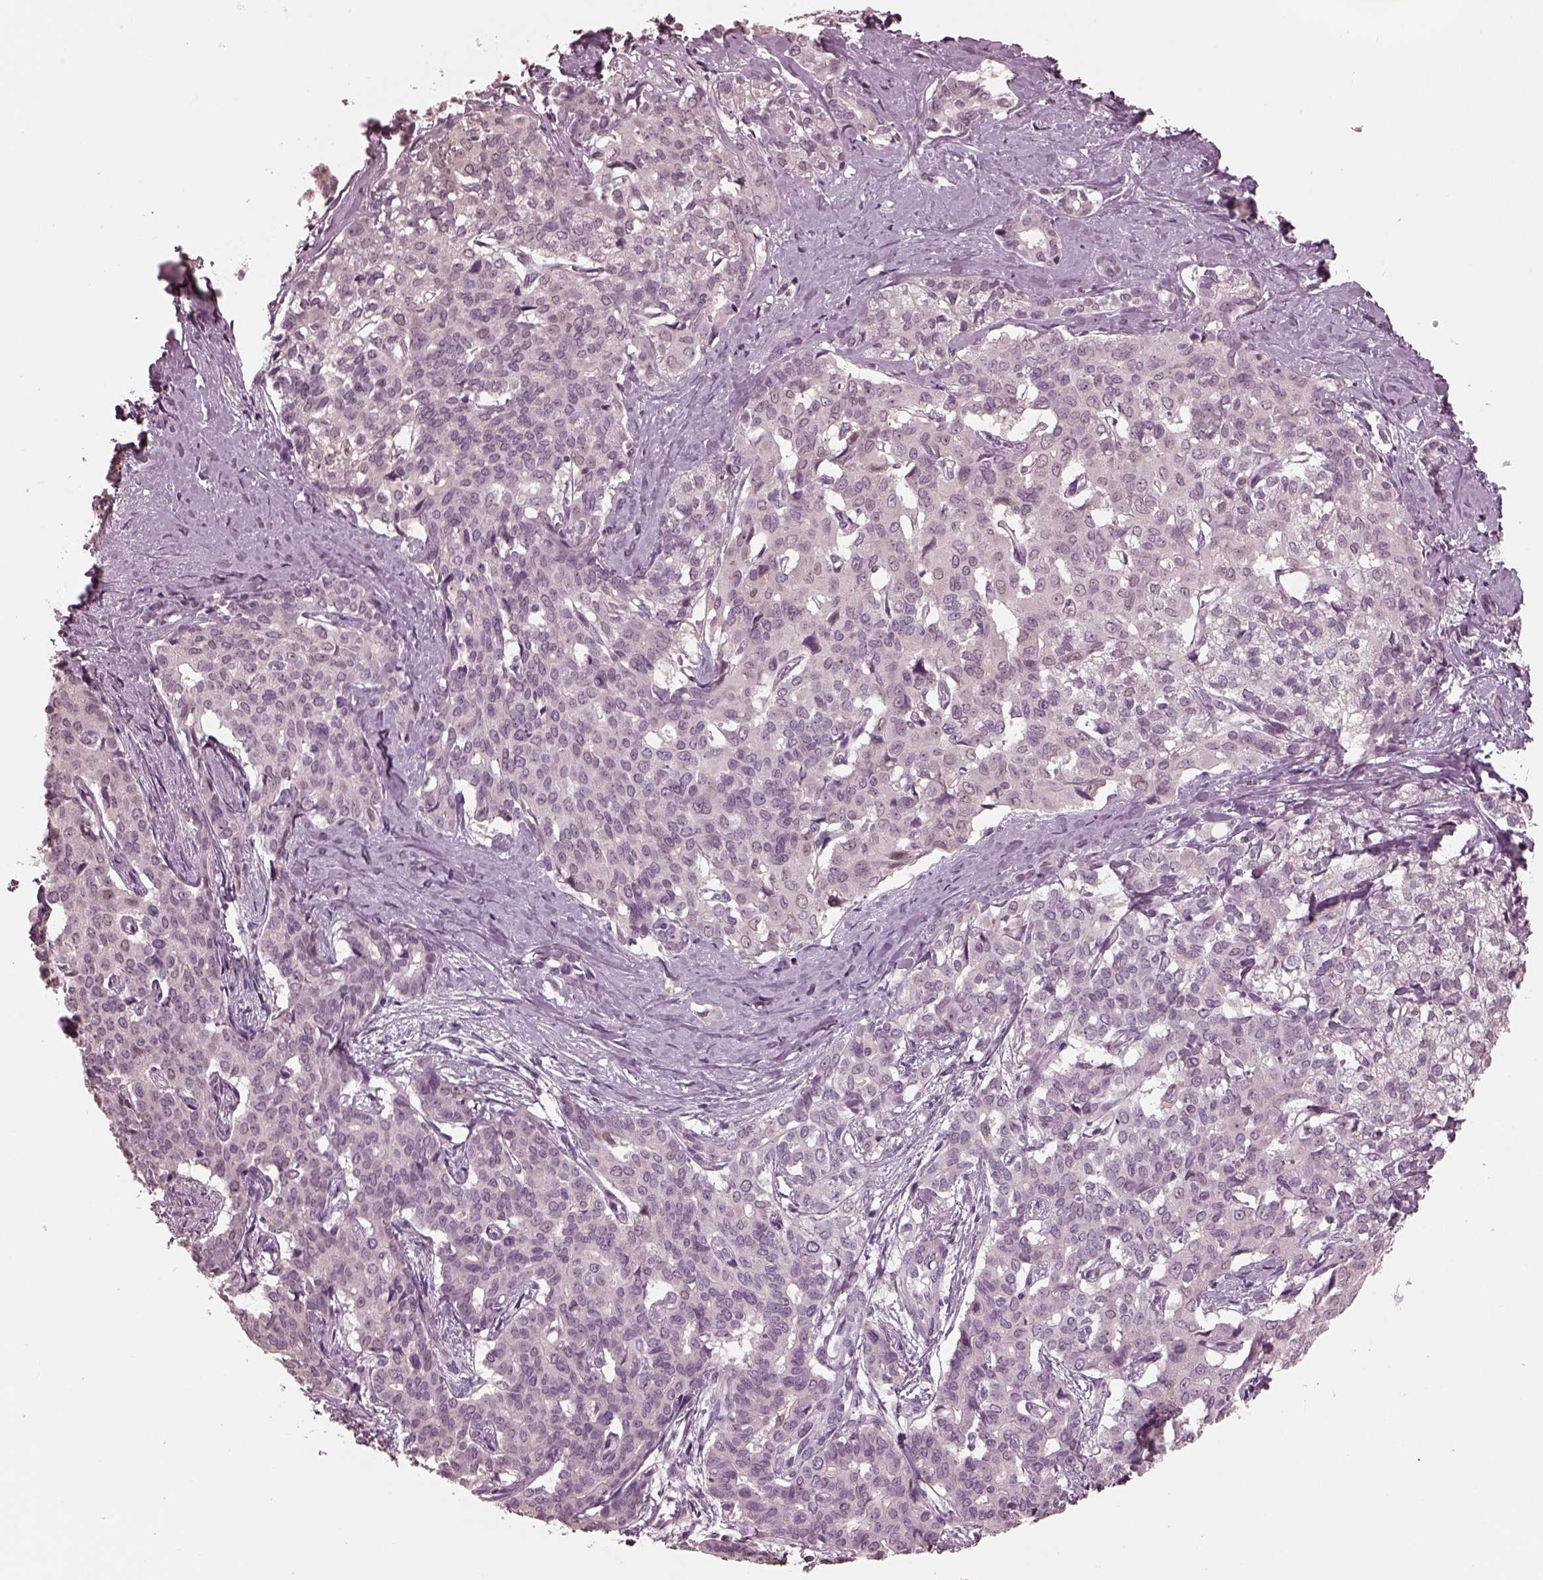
{"staining": {"intensity": "negative", "quantity": "none", "location": "none"}, "tissue": "liver cancer", "cell_type": "Tumor cells", "image_type": "cancer", "snomed": [{"axis": "morphology", "description": "Cholangiocarcinoma"}, {"axis": "topography", "description": "Liver"}], "caption": "There is no significant positivity in tumor cells of liver cancer (cholangiocarcinoma).", "gene": "TSKS", "patient": {"sex": "female", "age": 47}}